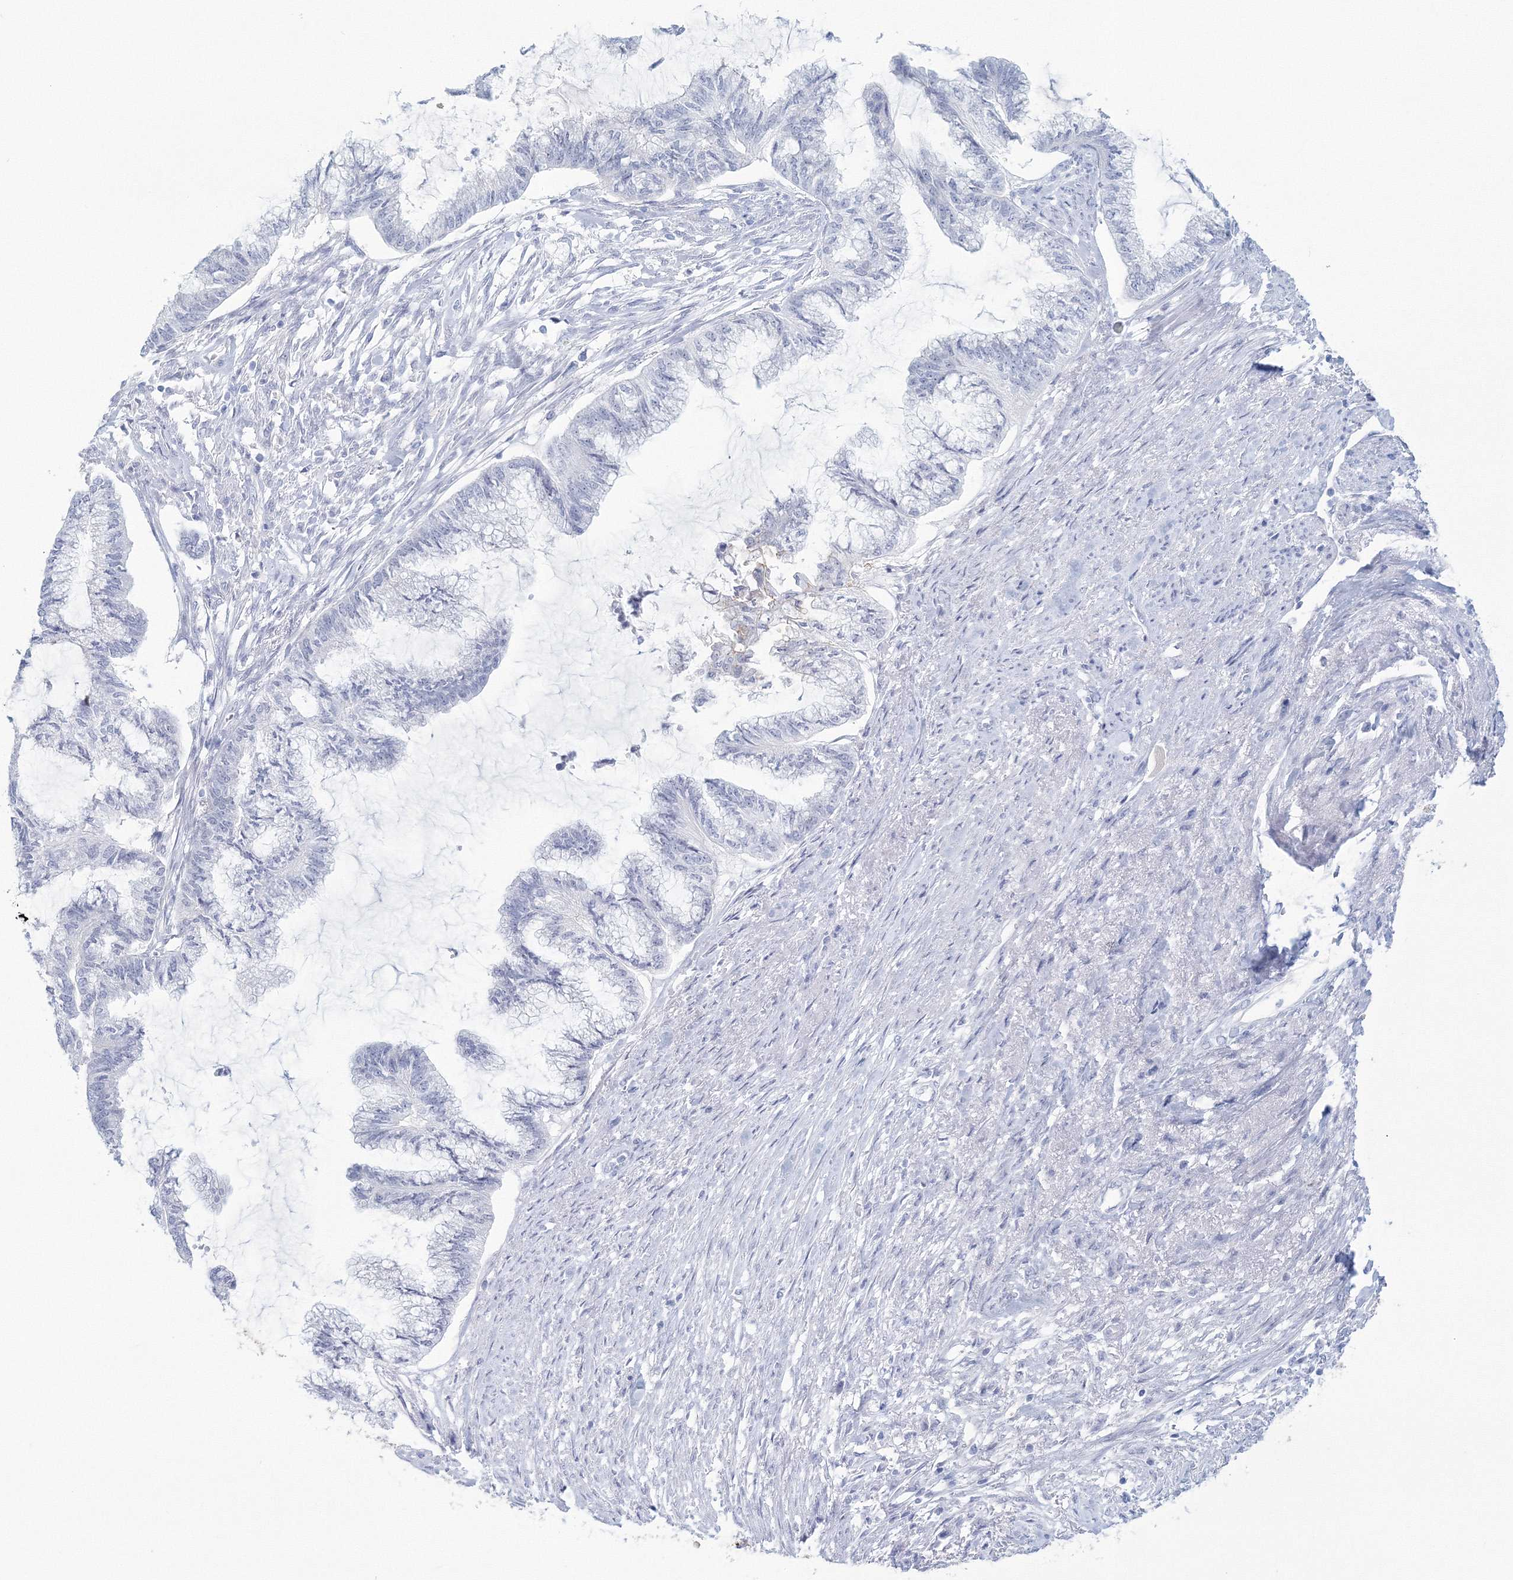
{"staining": {"intensity": "negative", "quantity": "none", "location": "none"}, "tissue": "endometrial cancer", "cell_type": "Tumor cells", "image_type": "cancer", "snomed": [{"axis": "morphology", "description": "Adenocarcinoma, NOS"}, {"axis": "topography", "description": "Endometrium"}], "caption": "The micrograph reveals no significant expression in tumor cells of endometrial cancer.", "gene": "VSIG1", "patient": {"sex": "female", "age": 86}}